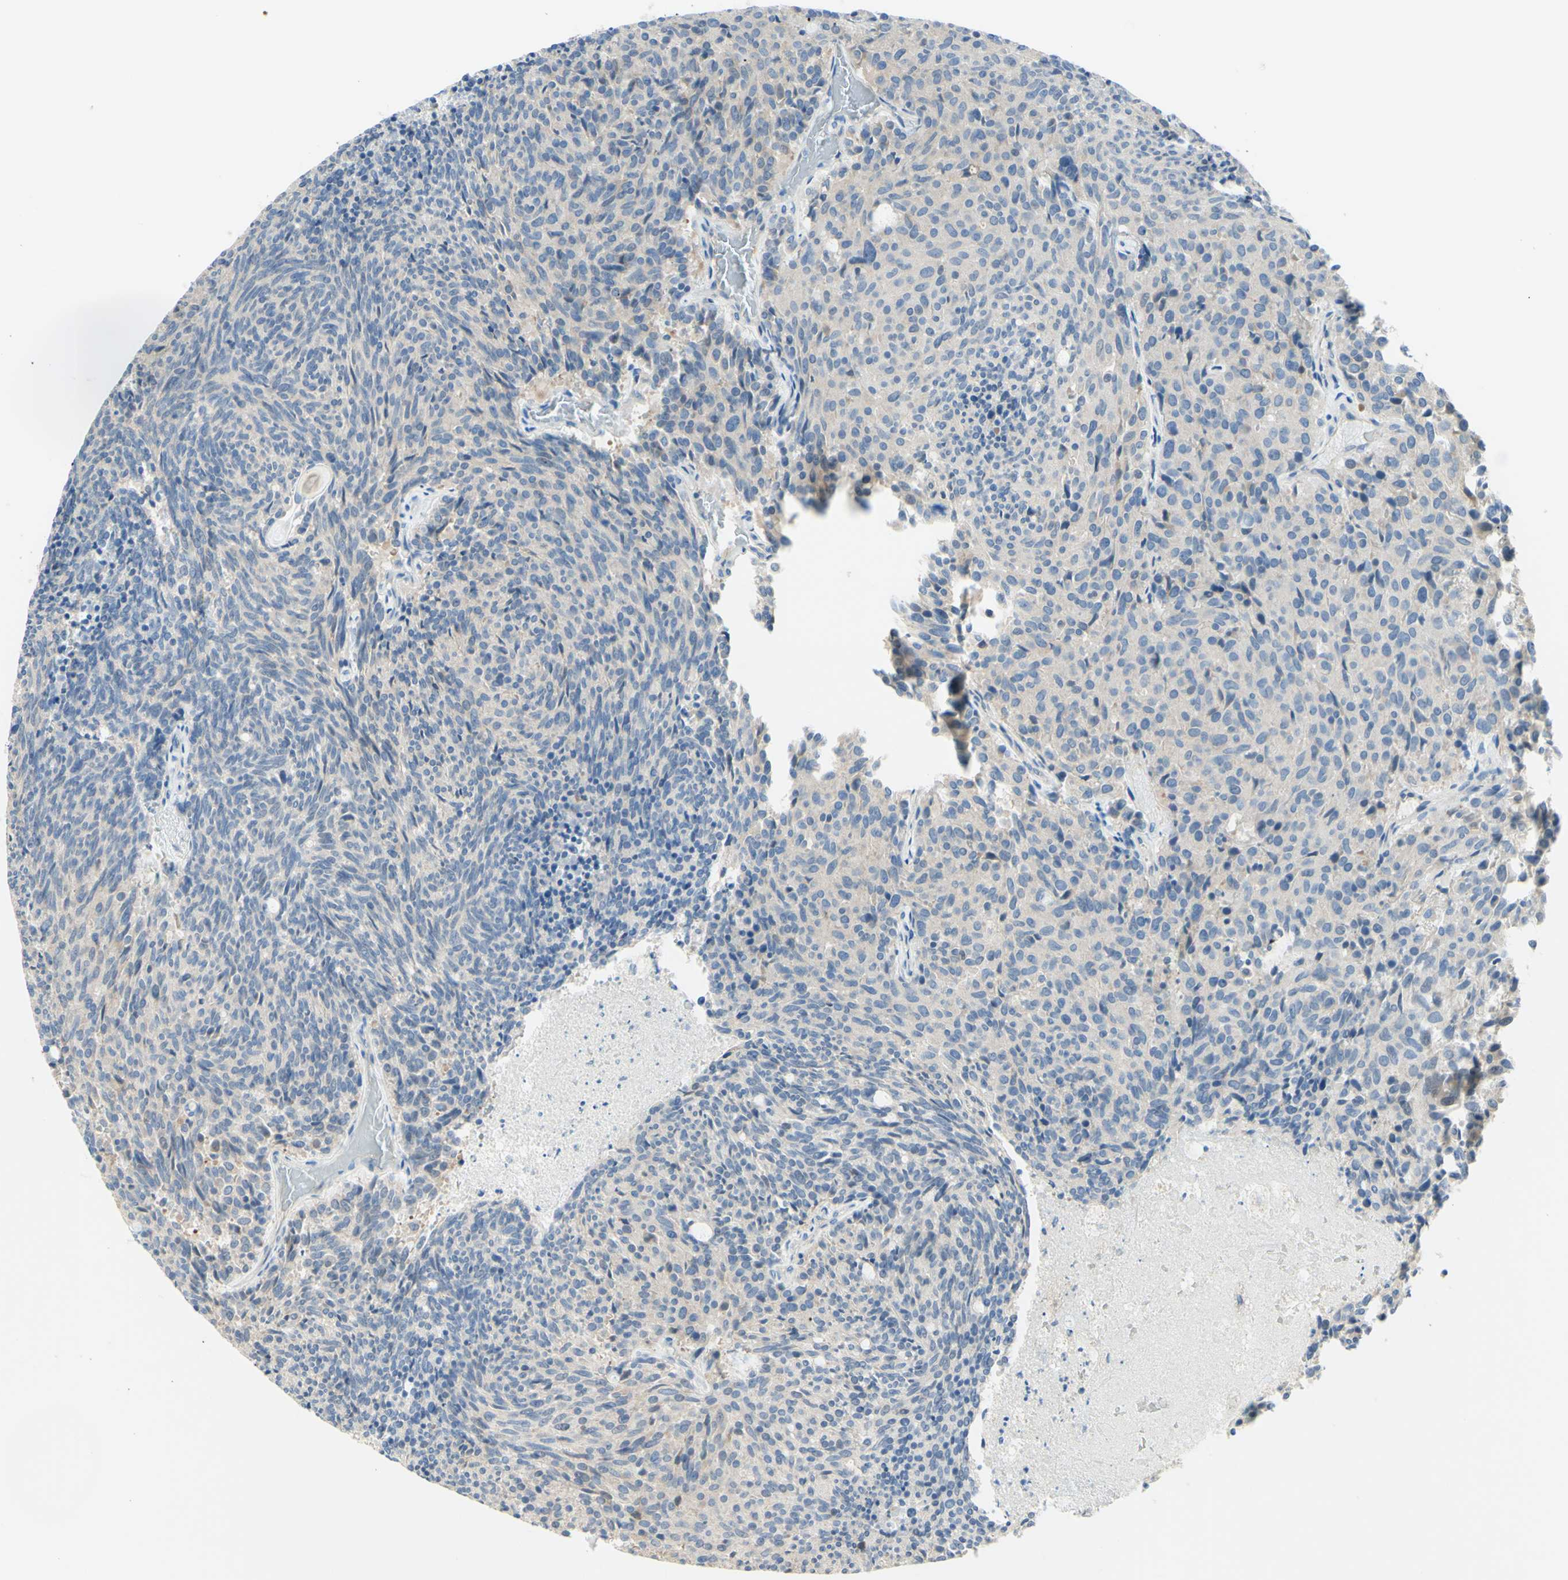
{"staining": {"intensity": "negative", "quantity": "none", "location": "none"}, "tissue": "carcinoid", "cell_type": "Tumor cells", "image_type": "cancer", "snomed": [{"axis": "morphology", "description": "Carcinoid, malignant, NOS"}, {"axis": "topography", "description": "Pancreas"}], "caption": "Carcinoid (malignant) was stained to show a protein in brown. There is no significant expression in tumor cells.", "gene": "MTM1", "patient": {"sex": "female", "age": 54}}